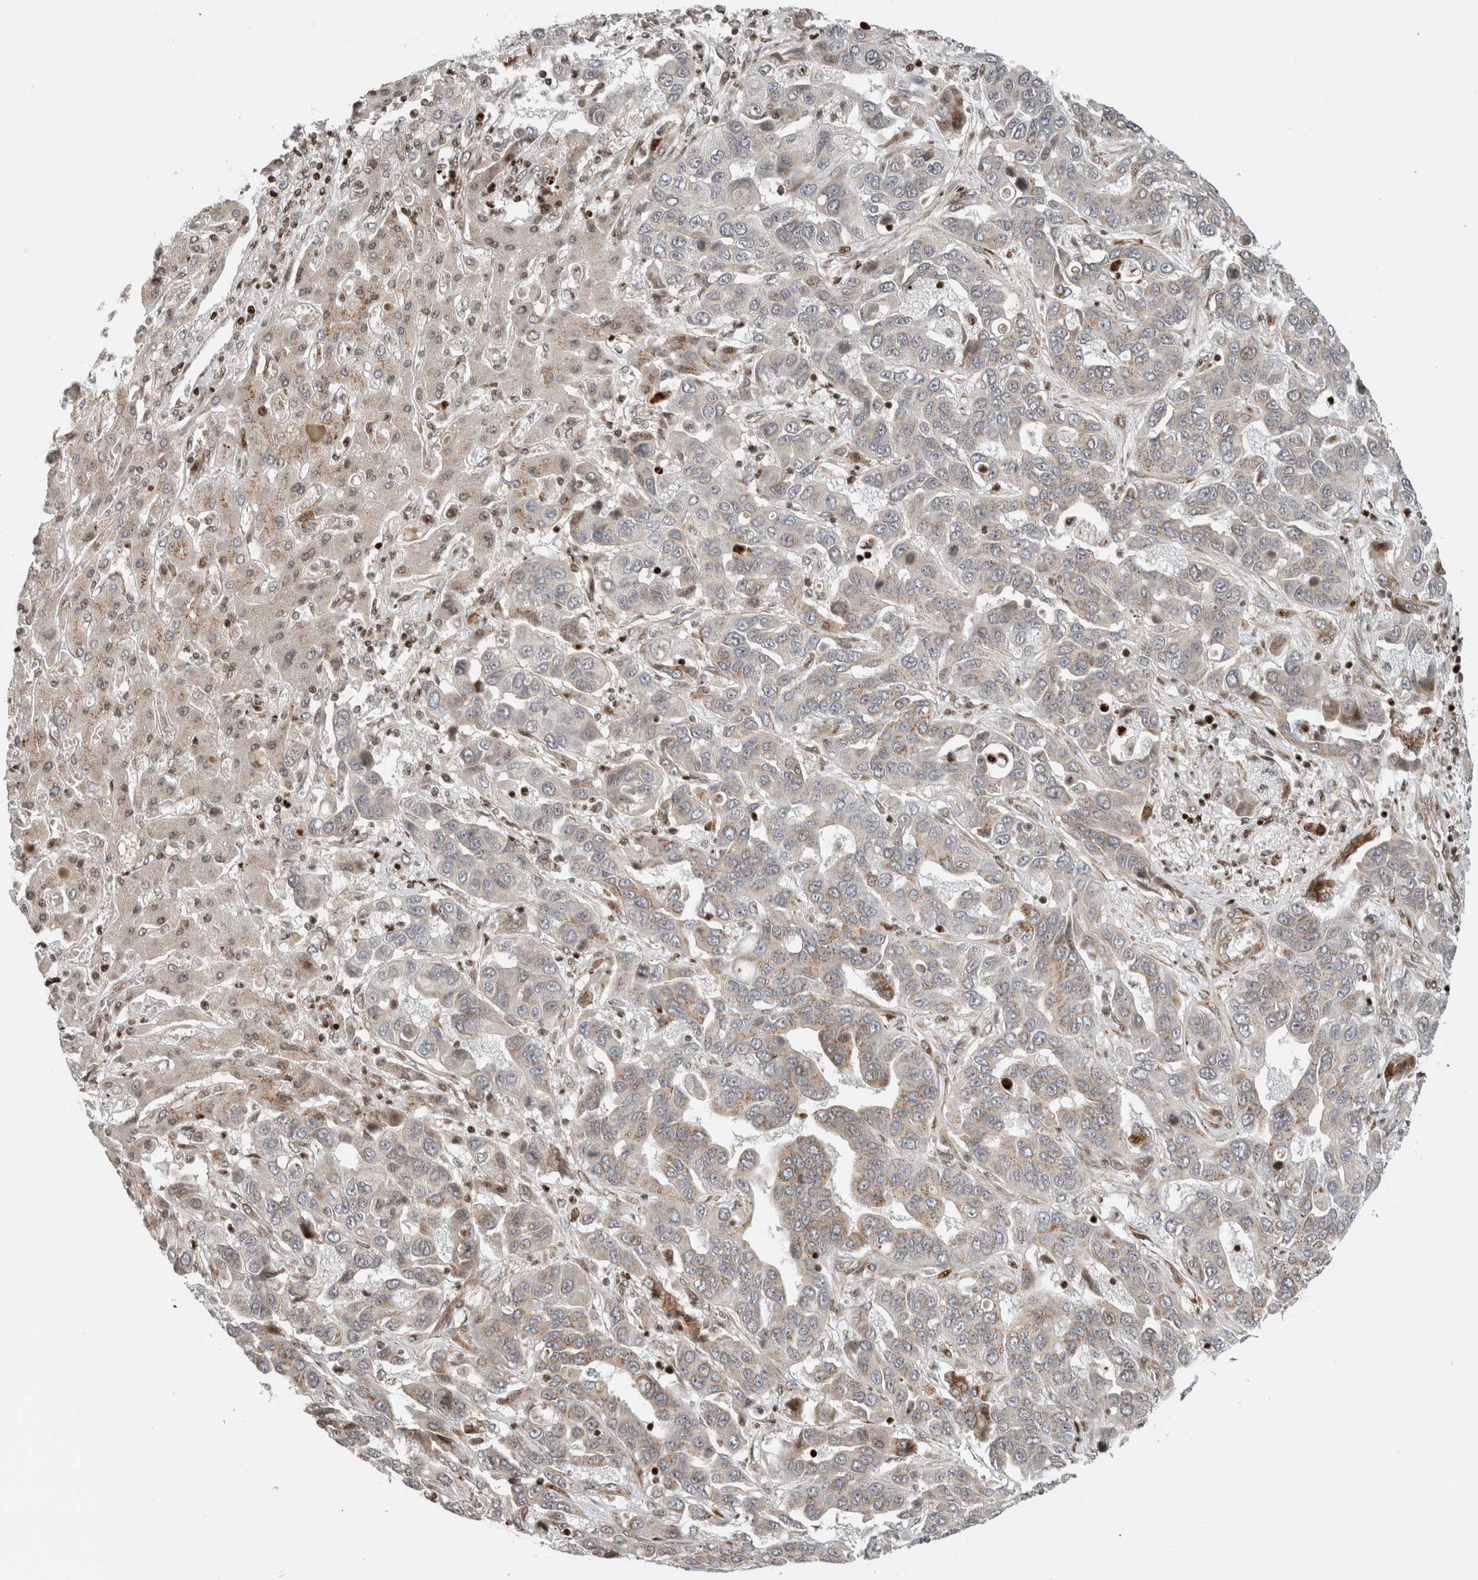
{"staining": {"intensity": "moderate", "quantity": "<25%", "location": "cytoplasmic/membranous"}, "tissue": "liver cancer", "cell_type": "Tumor cells", "image_type": "cancer", "snomed": [{"axis": "morphology", "description": "Cholangiocarcinoma"}, {"axis": "topography", "description": "Liver"}], "caption": "A high-resolution histopathology image shows immunohistochemistry staining of liver cholangiocarcinoma, which displays moderate cytoplasmic/membranous expression in approximately <25% of tumor cells. (brown staining indicates protein expression, while blue staining denotes nuclei).", "gene": "GINS4", "patient": {"sex": "female", "age": 52}}